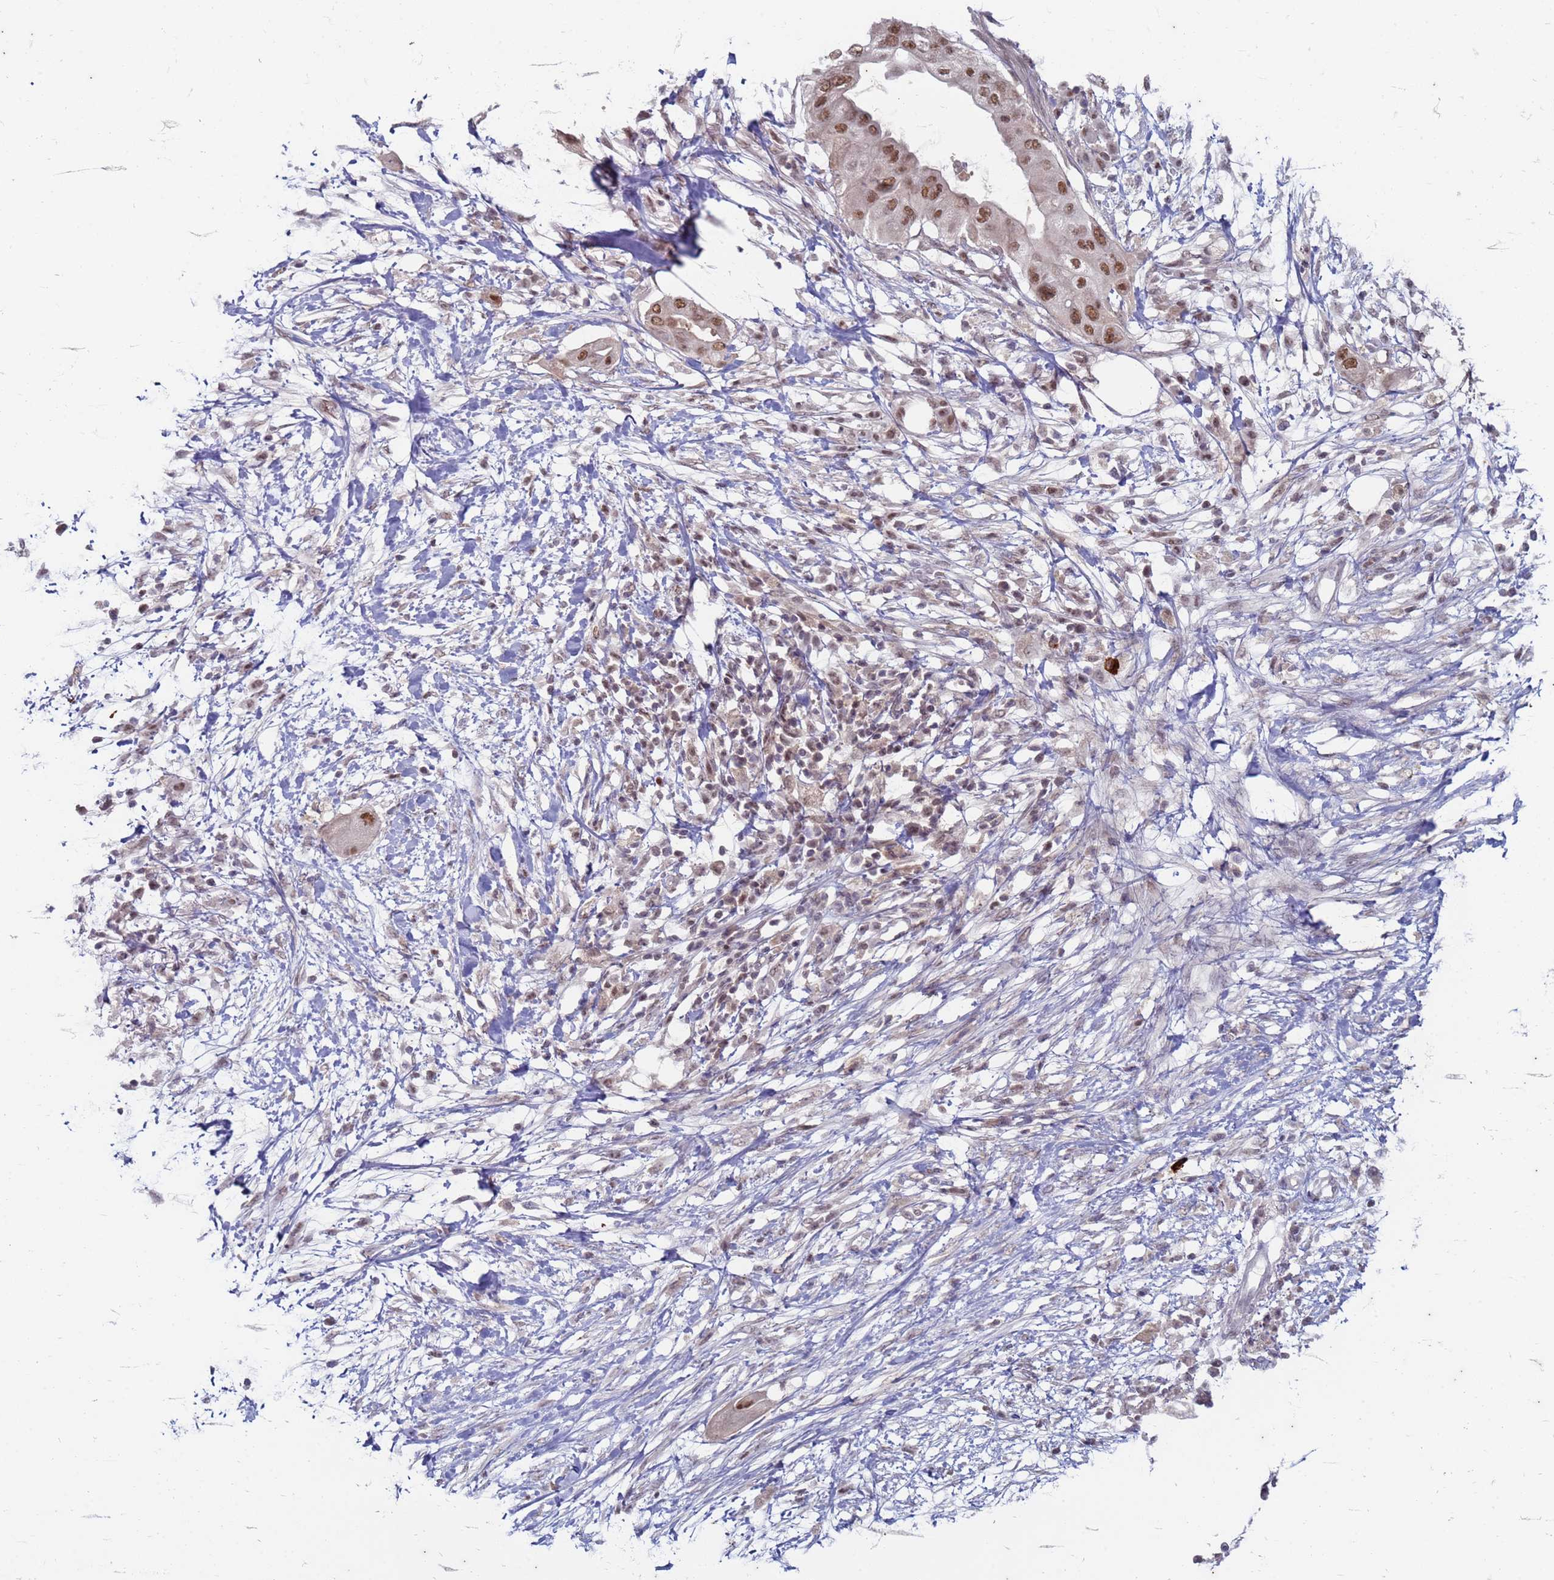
{"staining": {"intensity": "moderate", "quantity": ">75%", "location": "nuclear"}, "tissue": "pancreatic cancer", "cell_type": "Tumor cells", "image_type": "cancer", "snomed": [{"axis": "morphology", "description": "Adenocarcinoma, NOS"}, {"axis": "topography", "description": "Pancreas"}], "caption": "IHC histopathology image of human pancreatic cancer stained for a protein (brown), which demonstrates medium levels of moderate nuclear positivity in approximately >75% of tumor cells.", "gene": "TRMT6", "patient": {"sex": "male", "age": 68}}